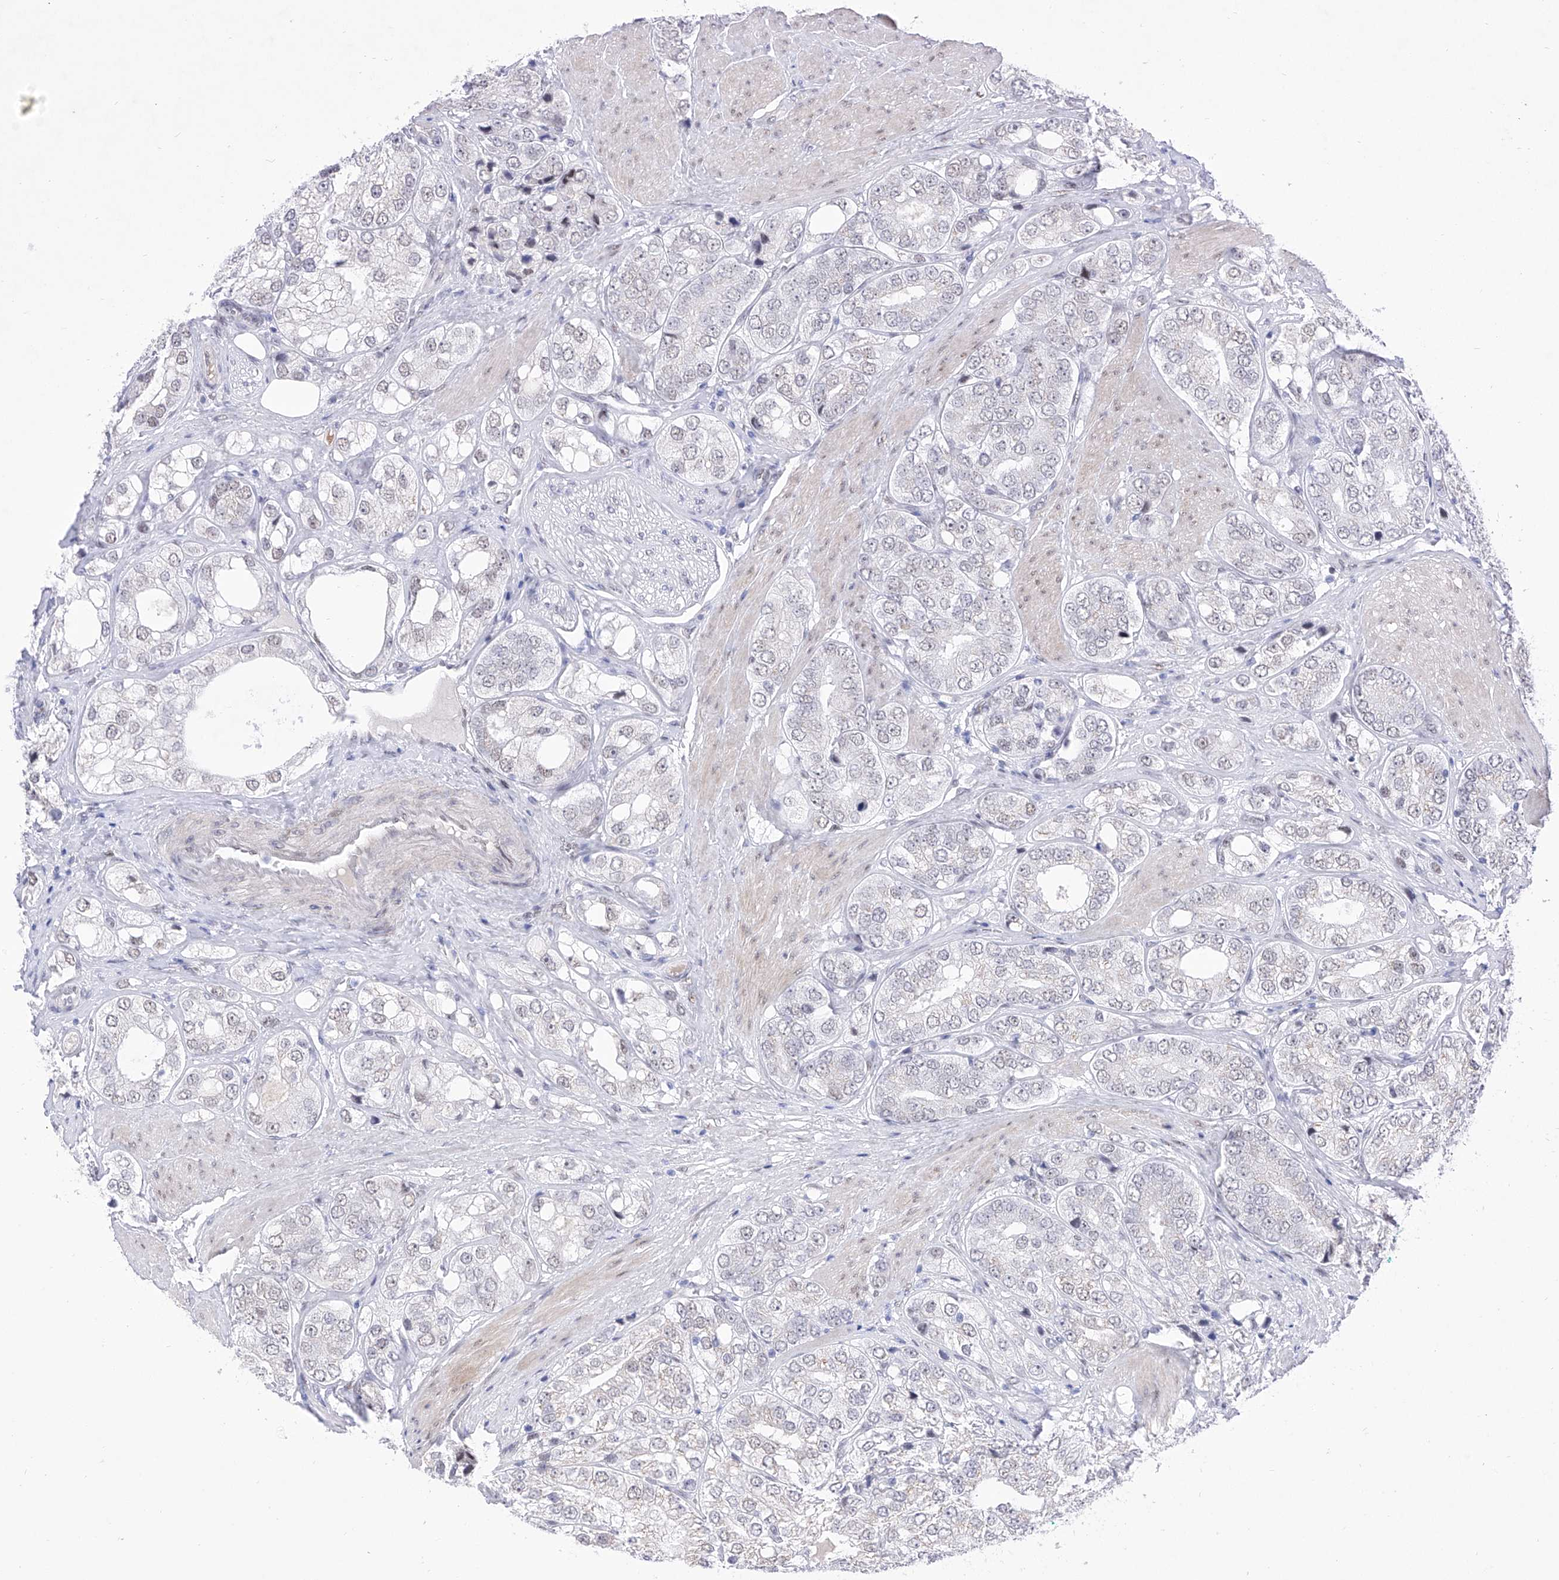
{"staining": {"intensity": "negative", "quantity": "none", "location": "none"}, "tissue": "prostate cancer", "cell_type": "Tumor cells", "image_type": "cancer", "snomed": [{"axis": "morphology", "description": "Adenocarcinoma, High grade"}, {"axis": "topography", "description": "Prostate"}], "caption": "Immunohistochemistry of human prostate high-grade adenocarcinoma demonstrates no staining in tumor cells.", "gene": "ATN1", "patient": {"sex": "male", "age": 50}}